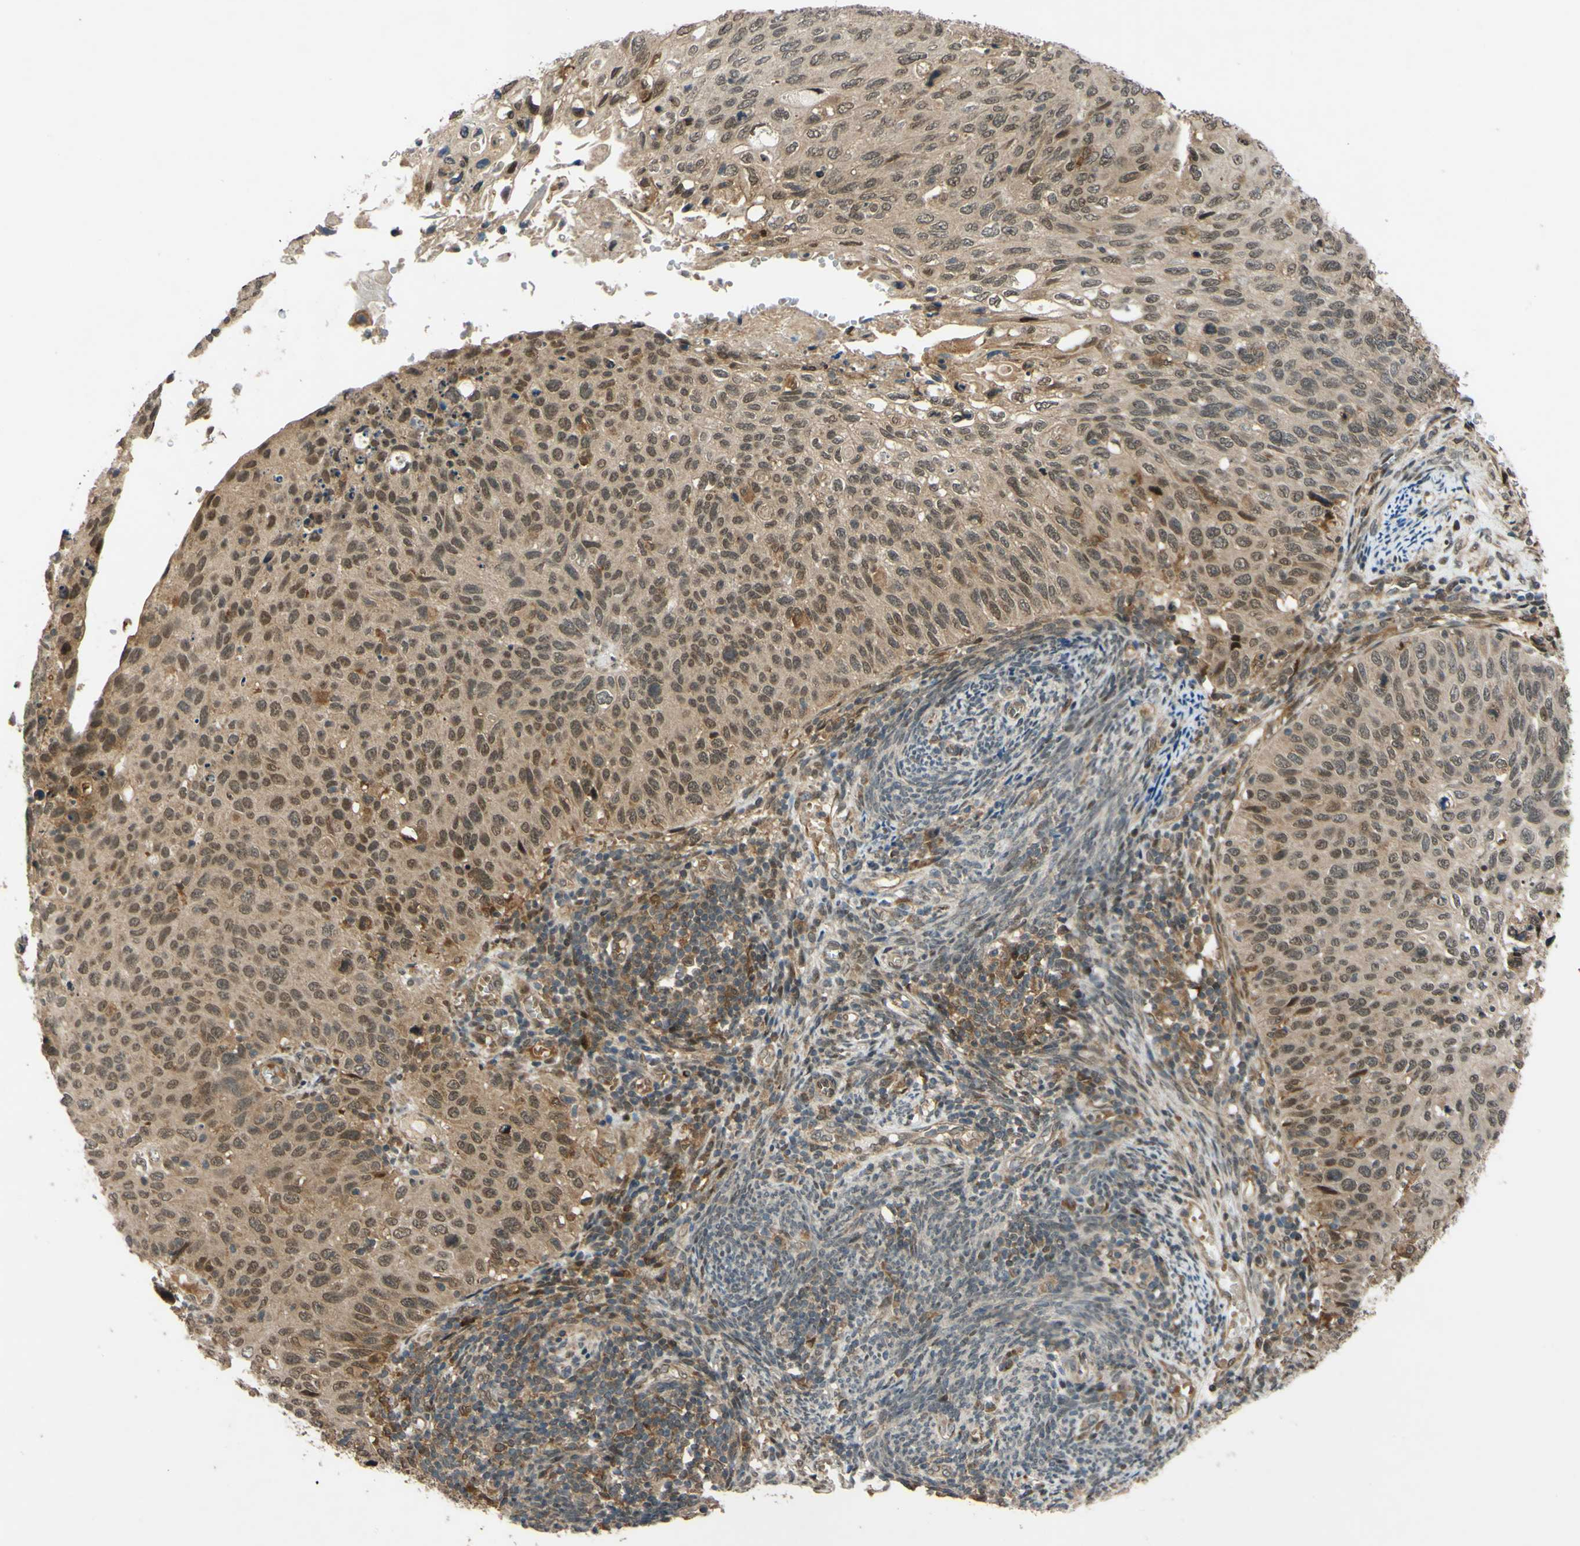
{"staining": {"intensity": "weak", "quantity": ">75%", "location": "cytoplasmic/membranous,nuclear"}, "tissue": "cervical cancer", "cell_type": "Tumor cells", "image_type": "cancer", "snomed": [{"axis": "morphology", "description": "Squamous cell carcinoma, NOS"}, {"axis": "topography", "description": "Cervix"}], "caption": "Human cervical squamous cell carcinoma stained with a brown dye shows weak cytoplasmic/membranous and nuclear positive staining in approximately >75% of tumor cells.", "gene": "ABCC8", "patient": {"sex": "female", "age": 70}}